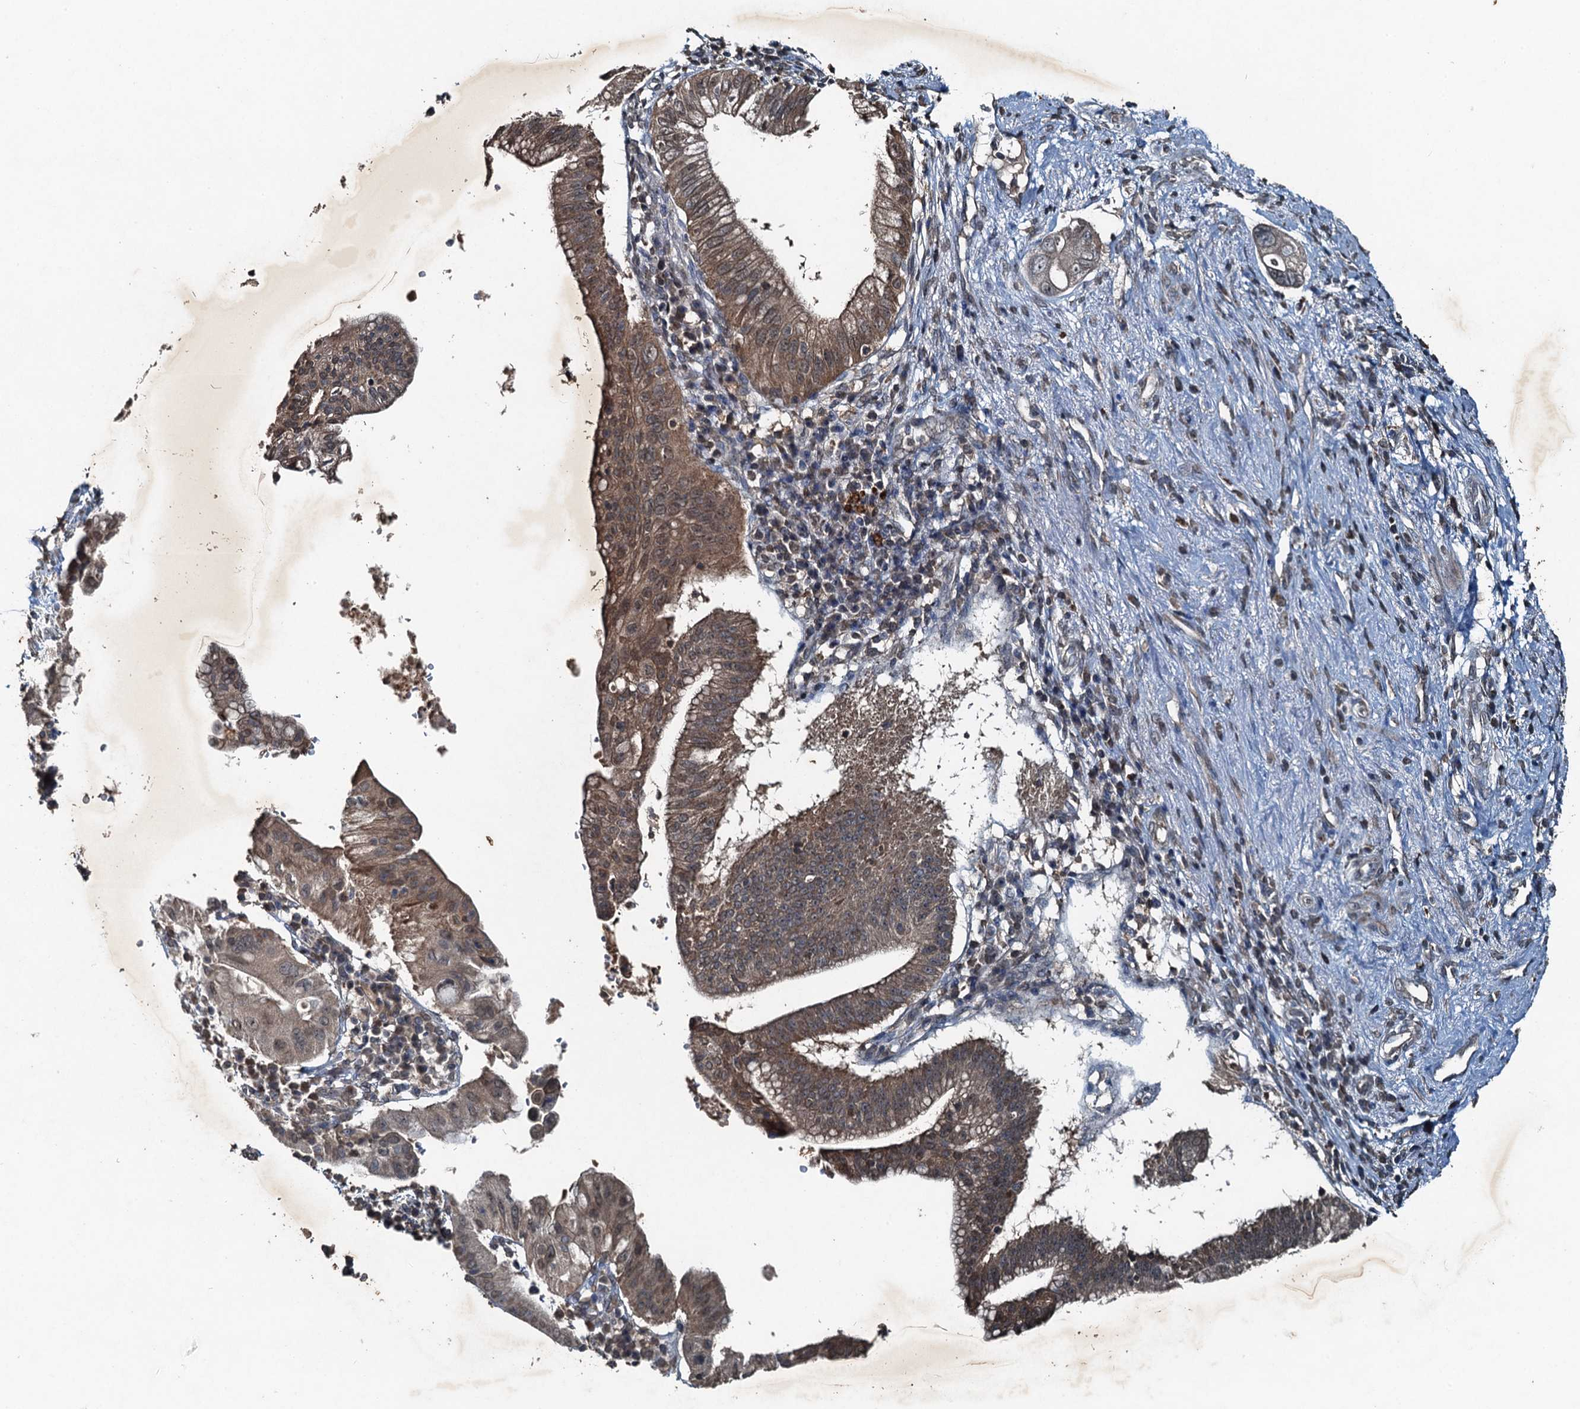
{"staining": {"intensity": "weak", "quantity": "25%-75%", "location": "cytoplasmic/membranous"}, "tissue": "pancreatic cancer", "cell_type": "Tumor cells", "image_type": "cancer", "snomed": [{"axis": "morphology", "description": "Adenocarcinoma, NOS"}, {"axis": "topography", "description": "Pancreas"}], "caption": "Pancreatic cancer (adenocarcinoma) stained for a protein (brown) reveals weak cytoplasmic/membranous positive staining in approximately 25%-75% of tumor cells.", "gene": "TCTN1", "patient": {"sex": "male", "age": 68}}